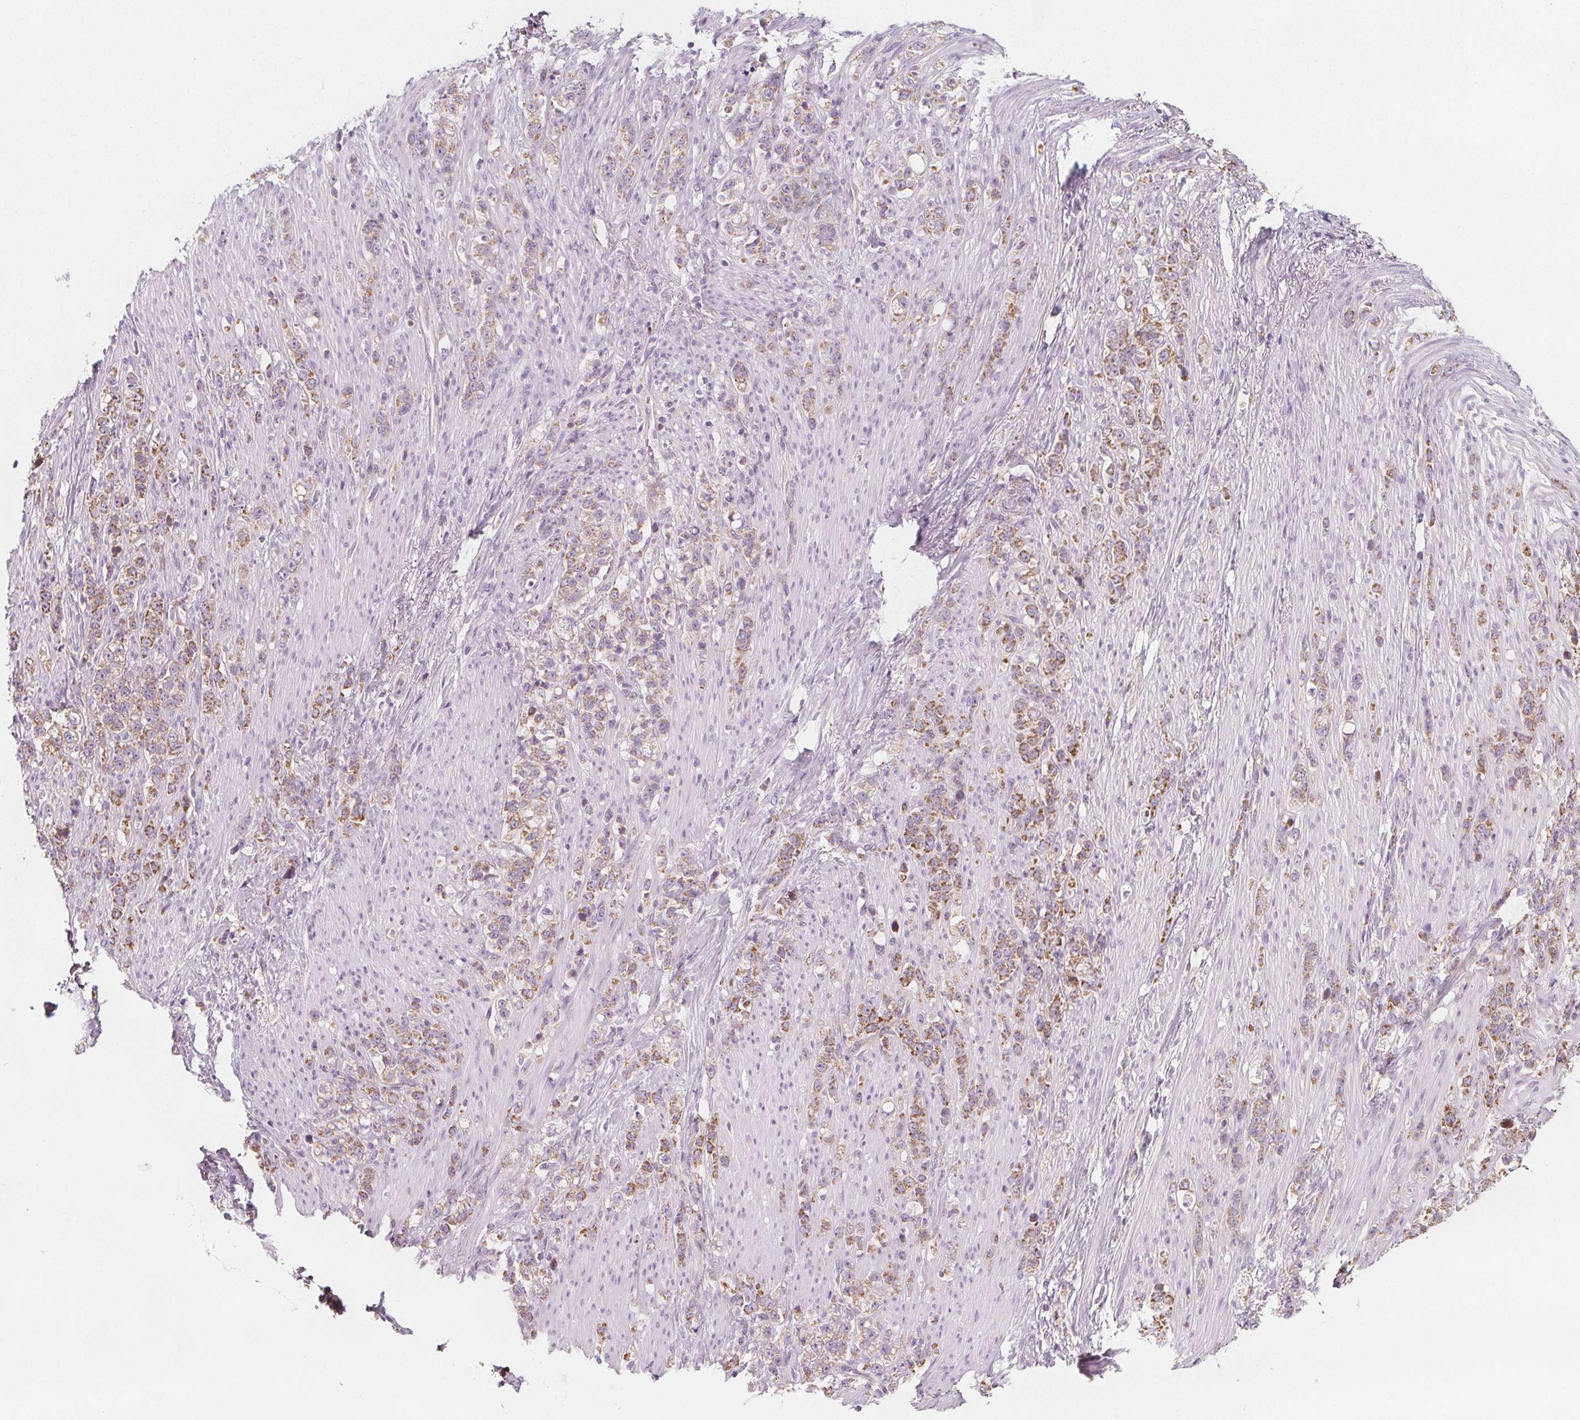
{"staining": {"intensity": "weak", "quantity": ">75%", "location": "cytoplasmic/membranous"}, "tissue": "stomach cancer", "cell_type": "Tumor cells", "image_type": "cancer", "snomed": [{"axis": "morphology", "description": "Adenocarcinoma, NOS"}, {"axis": "topography", "description": "Stomach, lower"}], "caption": "Brown immunohistochemical staining in human stomach cancer exhibits weak cytoplasmic/membranous expression in approximately >75% of tumor cells. (DAB IHC with brightfield microscopy, high magnification).", "gene": "IL17C", "patient": {"sex": "male", "age": 88}}